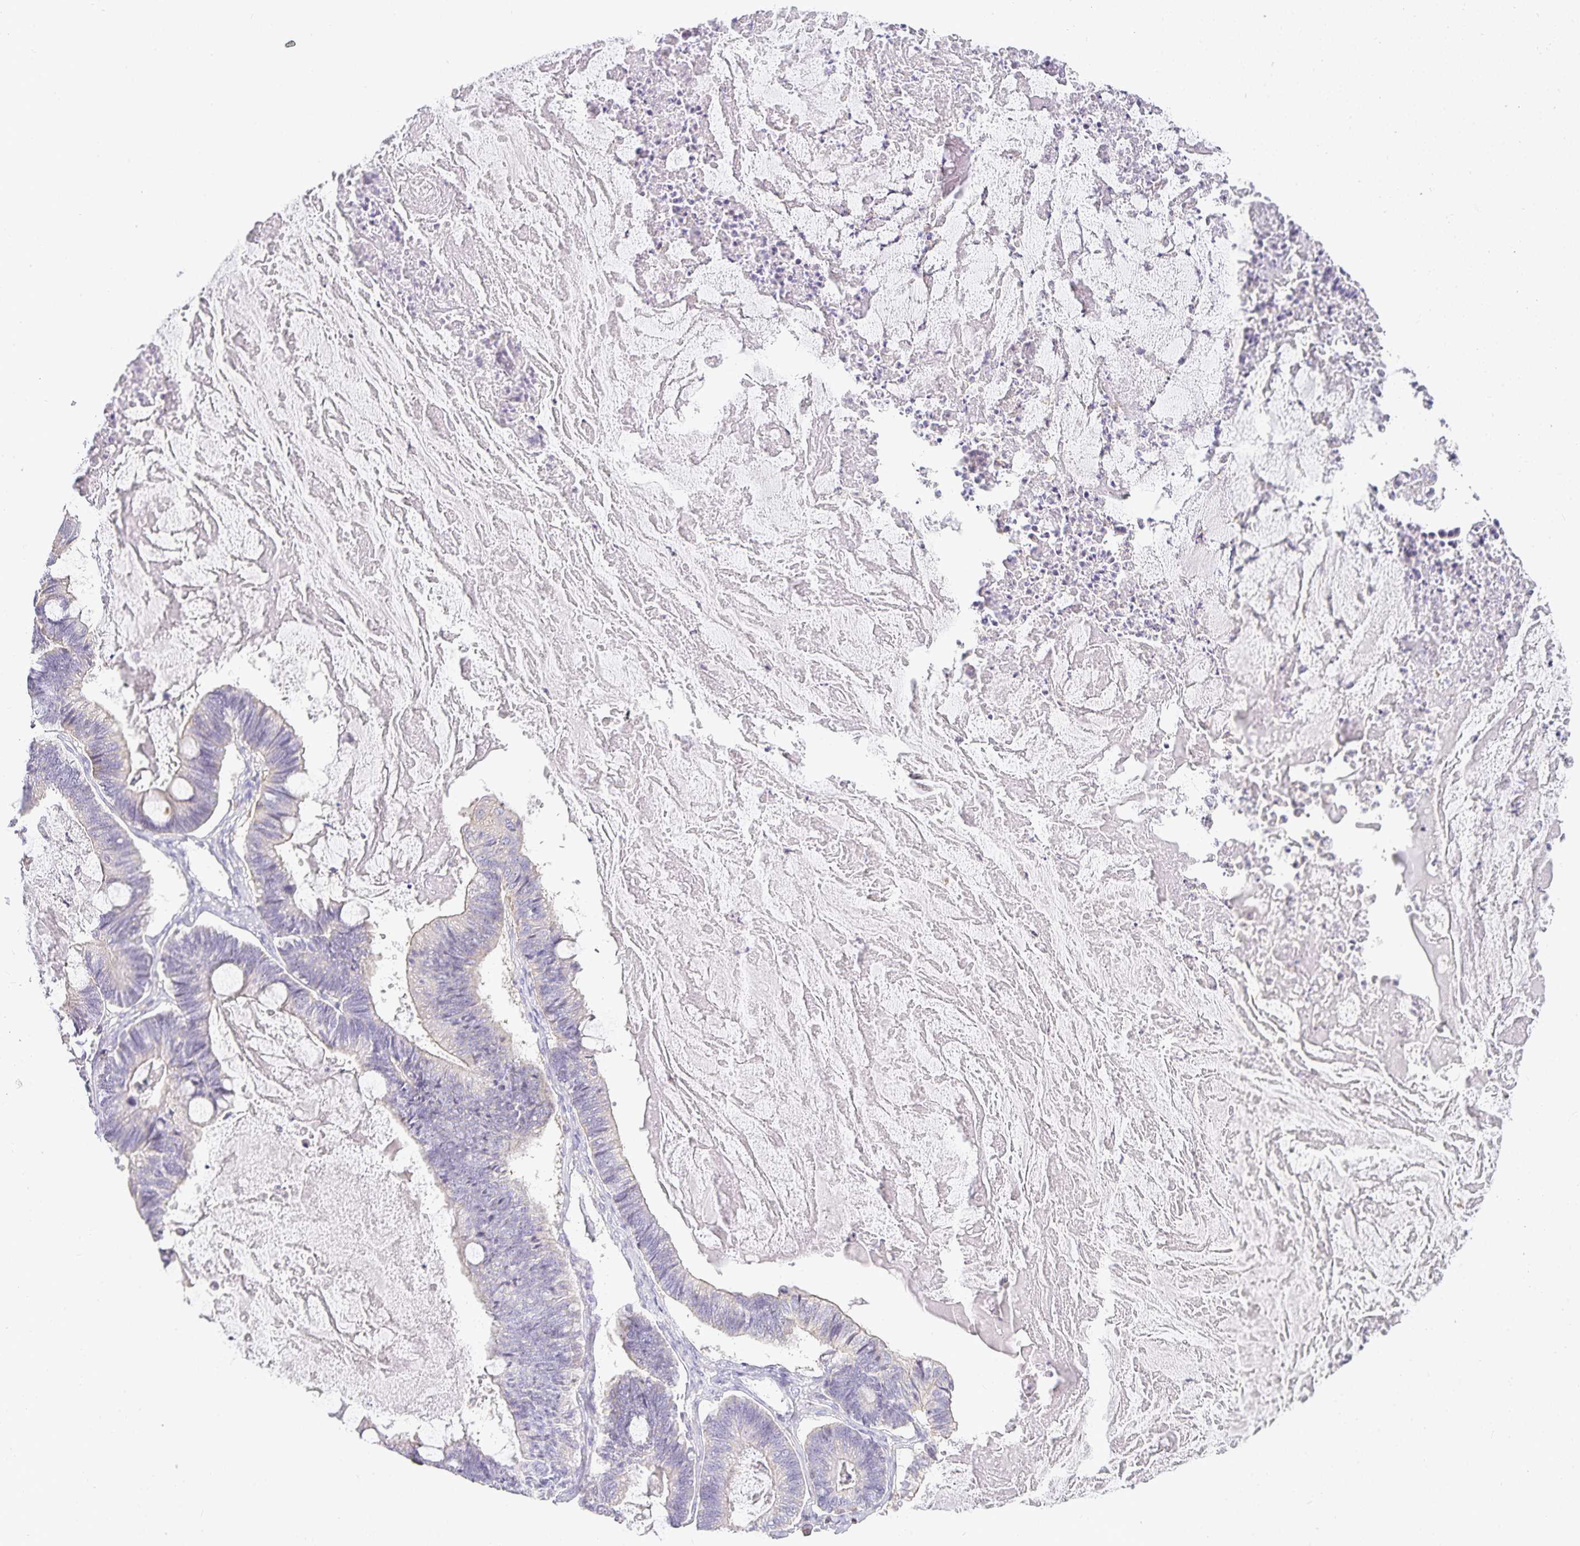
{"staining": {"intensity": "negative", "quantity": "none", "location": "none"}, "tissue": "ovarian cancer", "cell_type": "Tumor cells", "image_type": "cancer", "snomed": [{"axis": "morphology", "description": "Cystadenocarcinoma, mucinous, NOS"}, {"axis": "topography", "description": "Ovary"}], "caption": "This is a photomicrograph of immunohistochemistry (IHC) staining of ovarian cancer, which shows no staining in tumor cells.", "gene": "GATA3", "patient": {"sex": "female", "age": 61}}